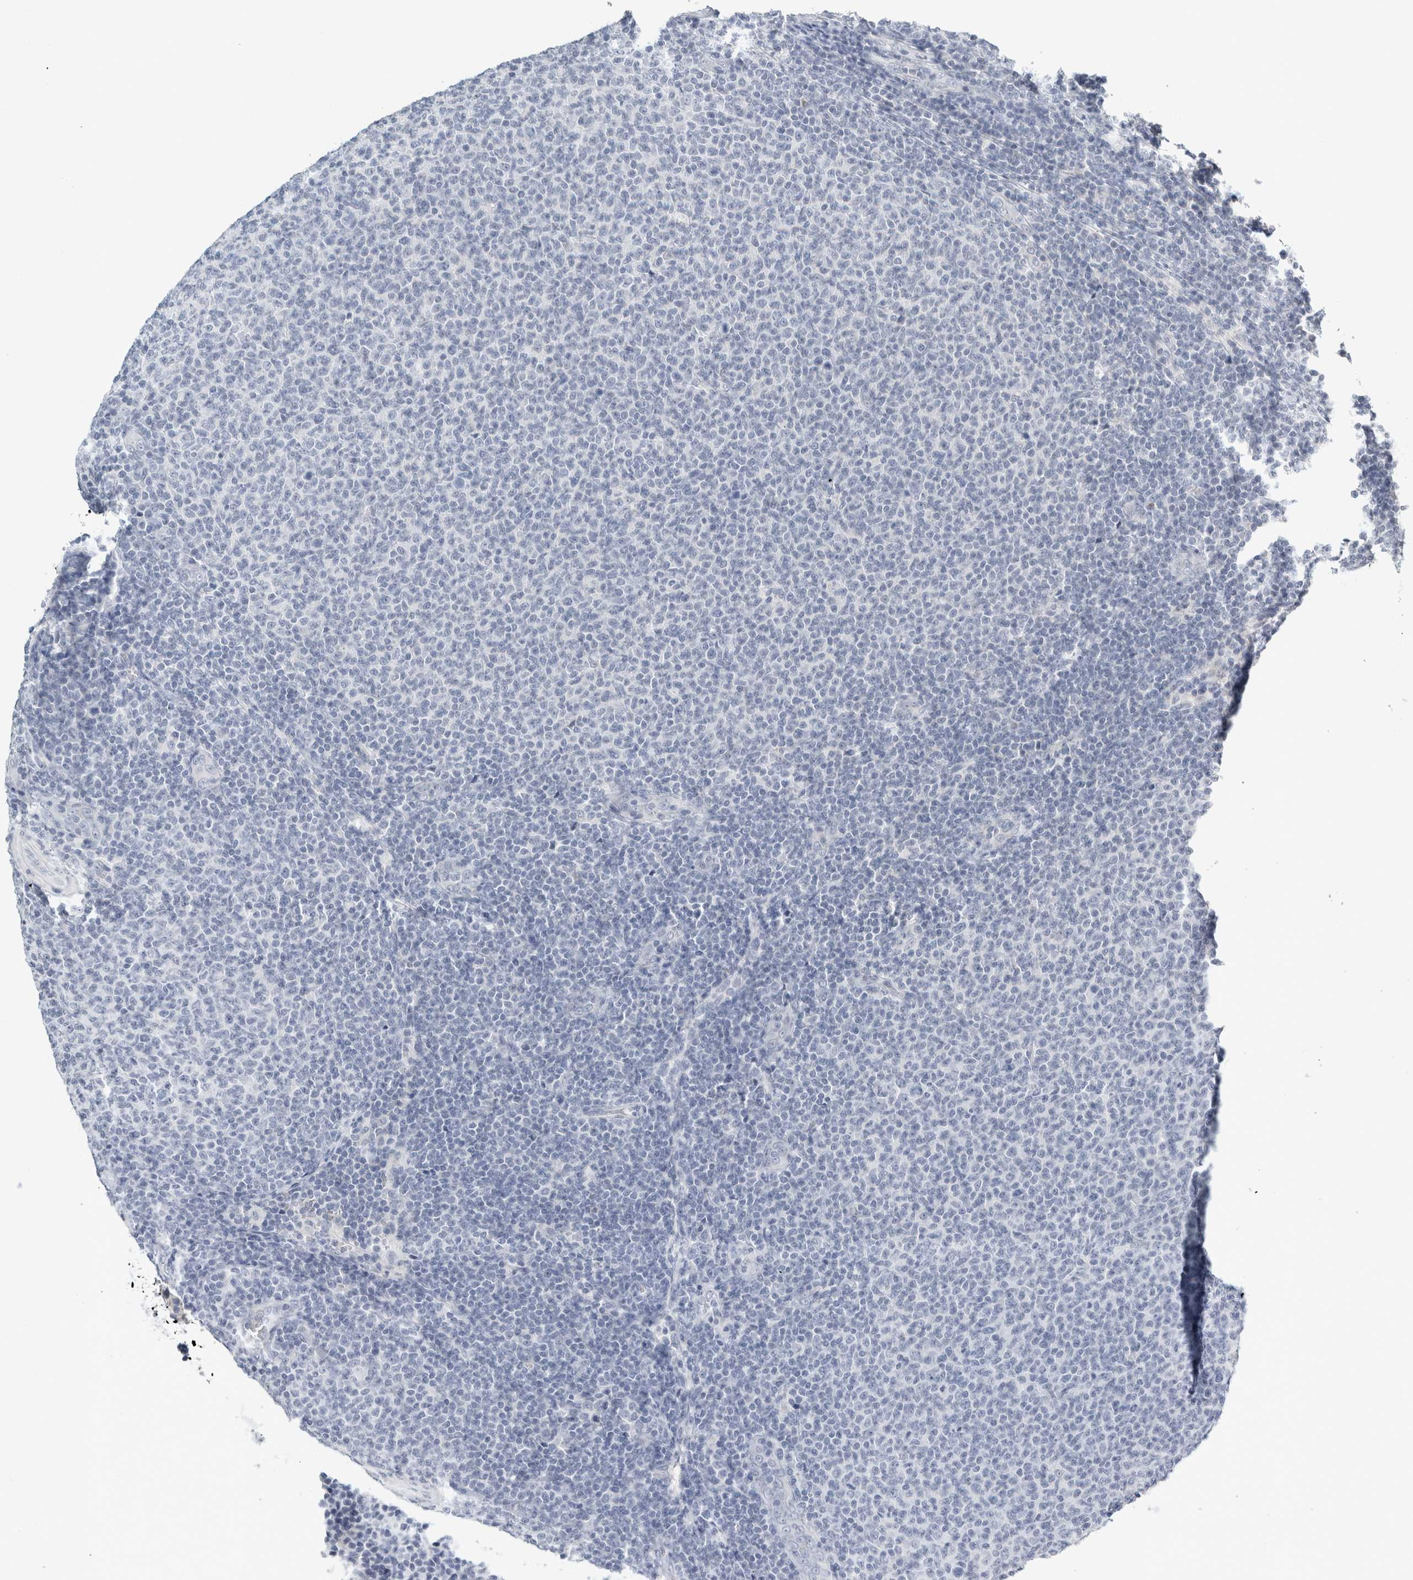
{"staining": {"intensity": "negative", "quantity": "none", "location": "none"}, "tissue": "lymphoma", "cell_type": "Tumor cells", "image_type": "cancer", "snomed": [{"axis": "morphology", "description": "Malignant lymphoma, non-Hodgkin's type, Low grade"}, {"axis": "topography", "description": "Lymph node"}], "caption": "High power microscopy histopathology image of an IHC micrograph of low-grade malignant lymphoma, non-Hodgkin's type, revealing no significant expression in tumor cells. (DAB (3,3'-diaminobenzidine) immunohistochemistry (IHC) visualized using brightfield microscopy, high magnification).", "gene": "CRAT", "patient": {"sex": "male", "age": 66}}